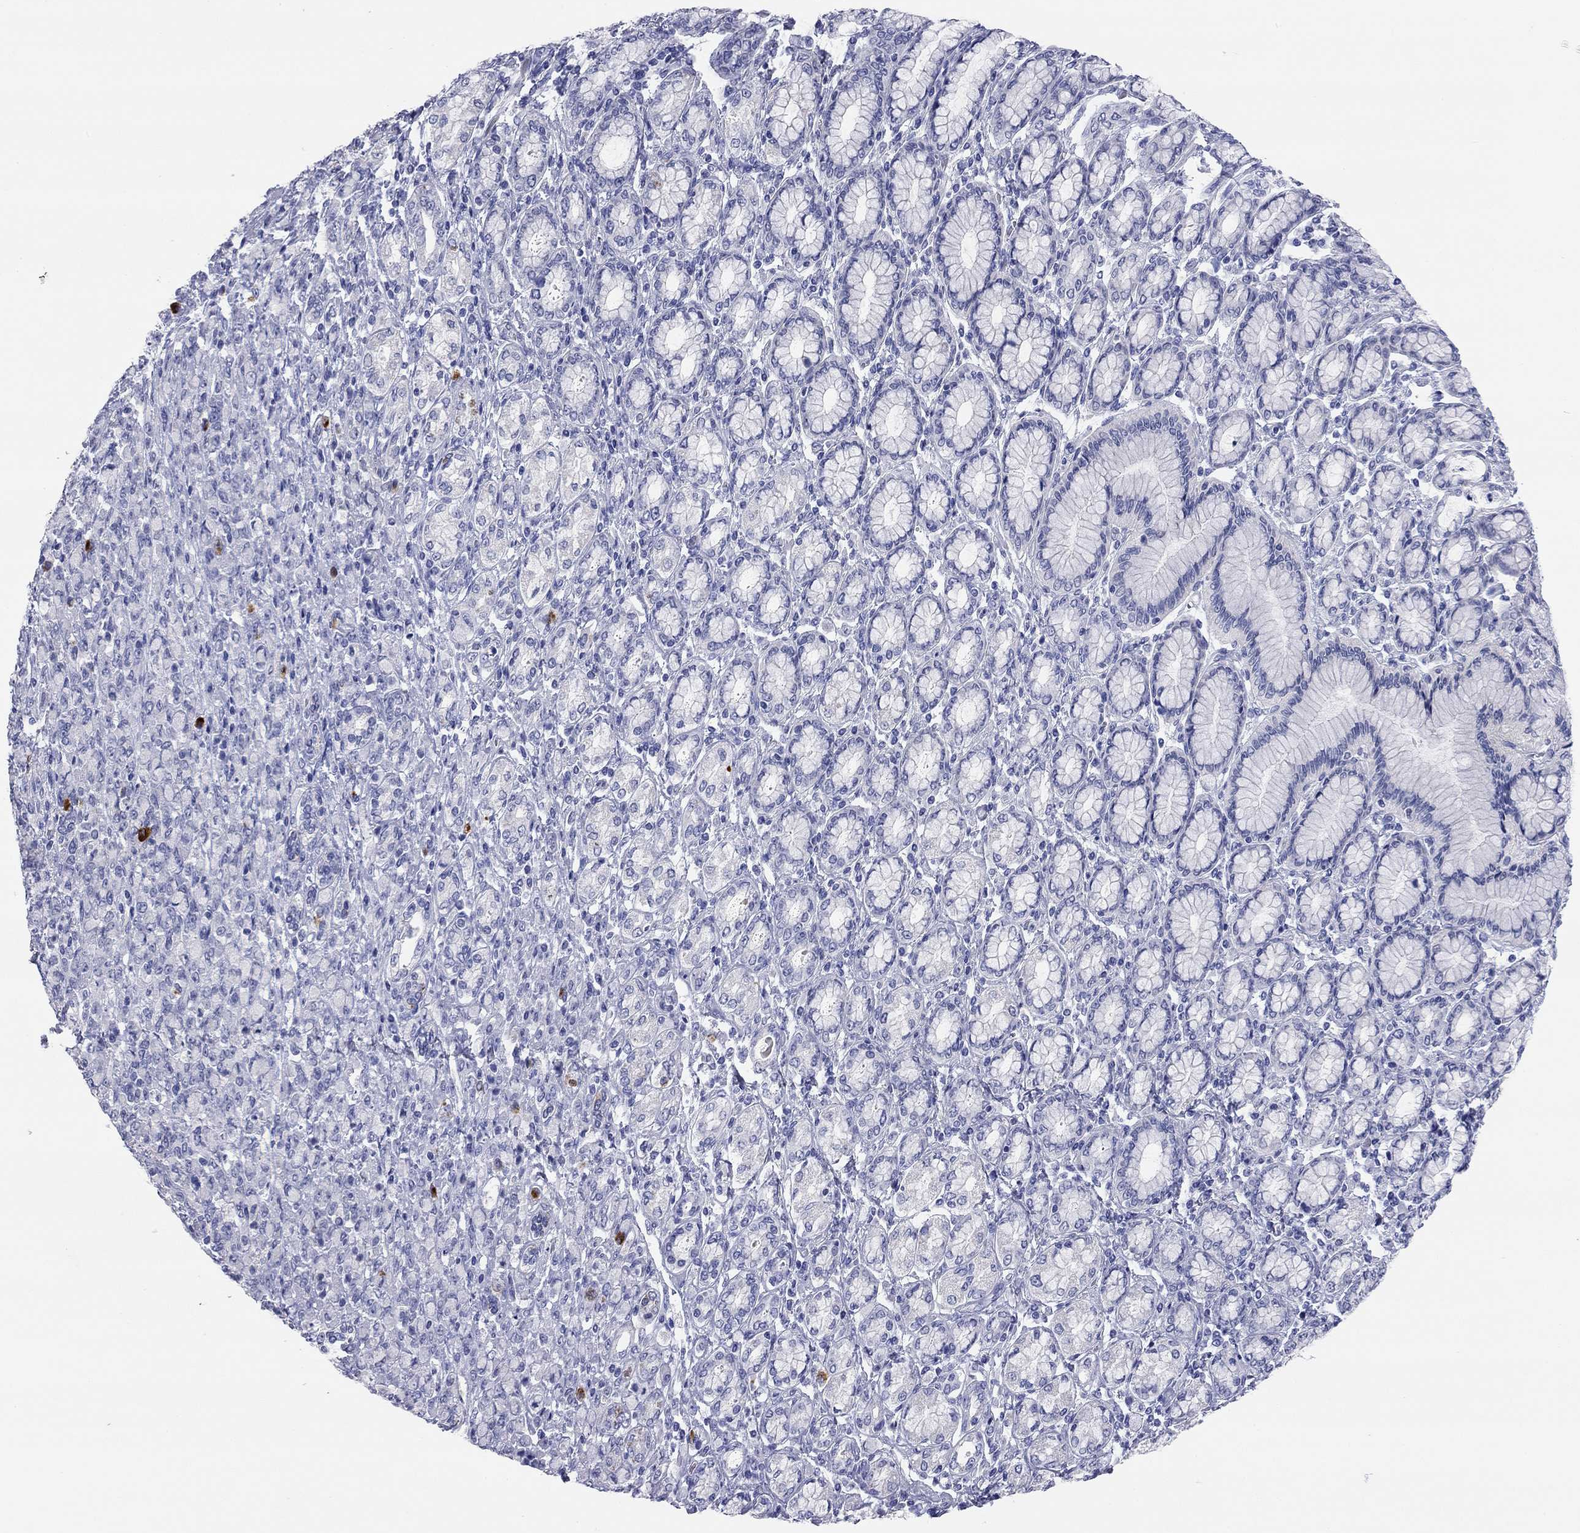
{"staining": {"intensity": "negative", "quantity": "none", "location": "none"}, "tissue": "stomach cancer", "cell_type": "Tumor cells", "image_type": "cancer", "snomed": [{"axis": "morphology", "description": "Normal tissue, NOS"}, {"axis": "morphology", "description": "Adenocarcinoma, NOS"}, {"axis": "topography", "description": "Stomach"}], "caption": "IHC of human adenocarcinoma (stomach) displays no positivity in tumor cells.", "gene": "TMEM221", "patient": {"sex": "female", "age": 79}}